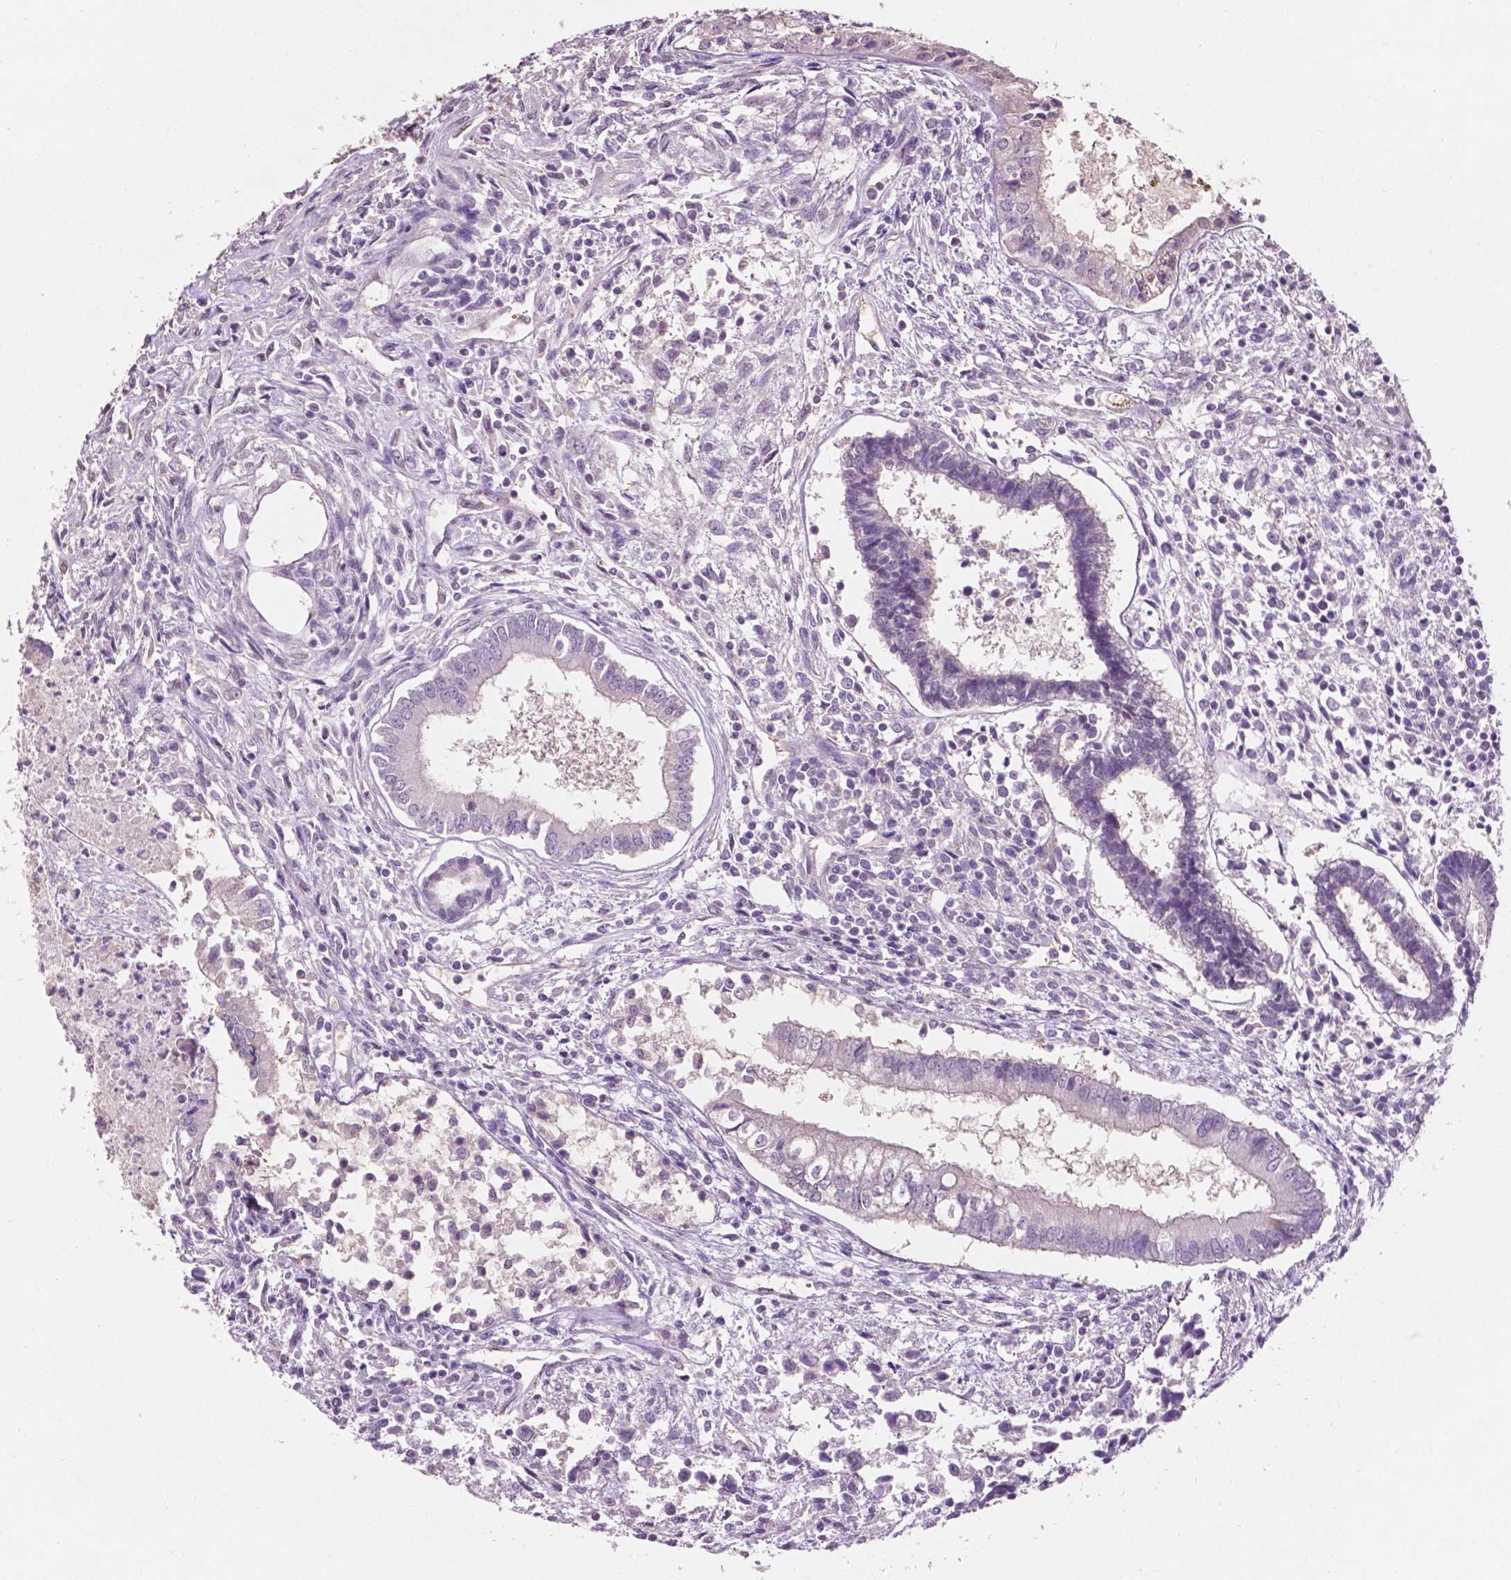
{"staining": {"intensity": "negative", "quantity": "none", "location": "none"}, "tissue": "testis cancer", "cell_type": "Tumor cells", "image_type": "cancer", "snomed": [{"axis": "morphology", "description": "Carcinoma, Embryonal, NOS"}, {"axis": "topography", "description": "Testis"}], "caption": "Immunohistochemical staining of human testis cancer exhibits no significant staining in tumor cells.", "gene": "TM6SF2", "patient": {"sex": "male", "age": 37}}